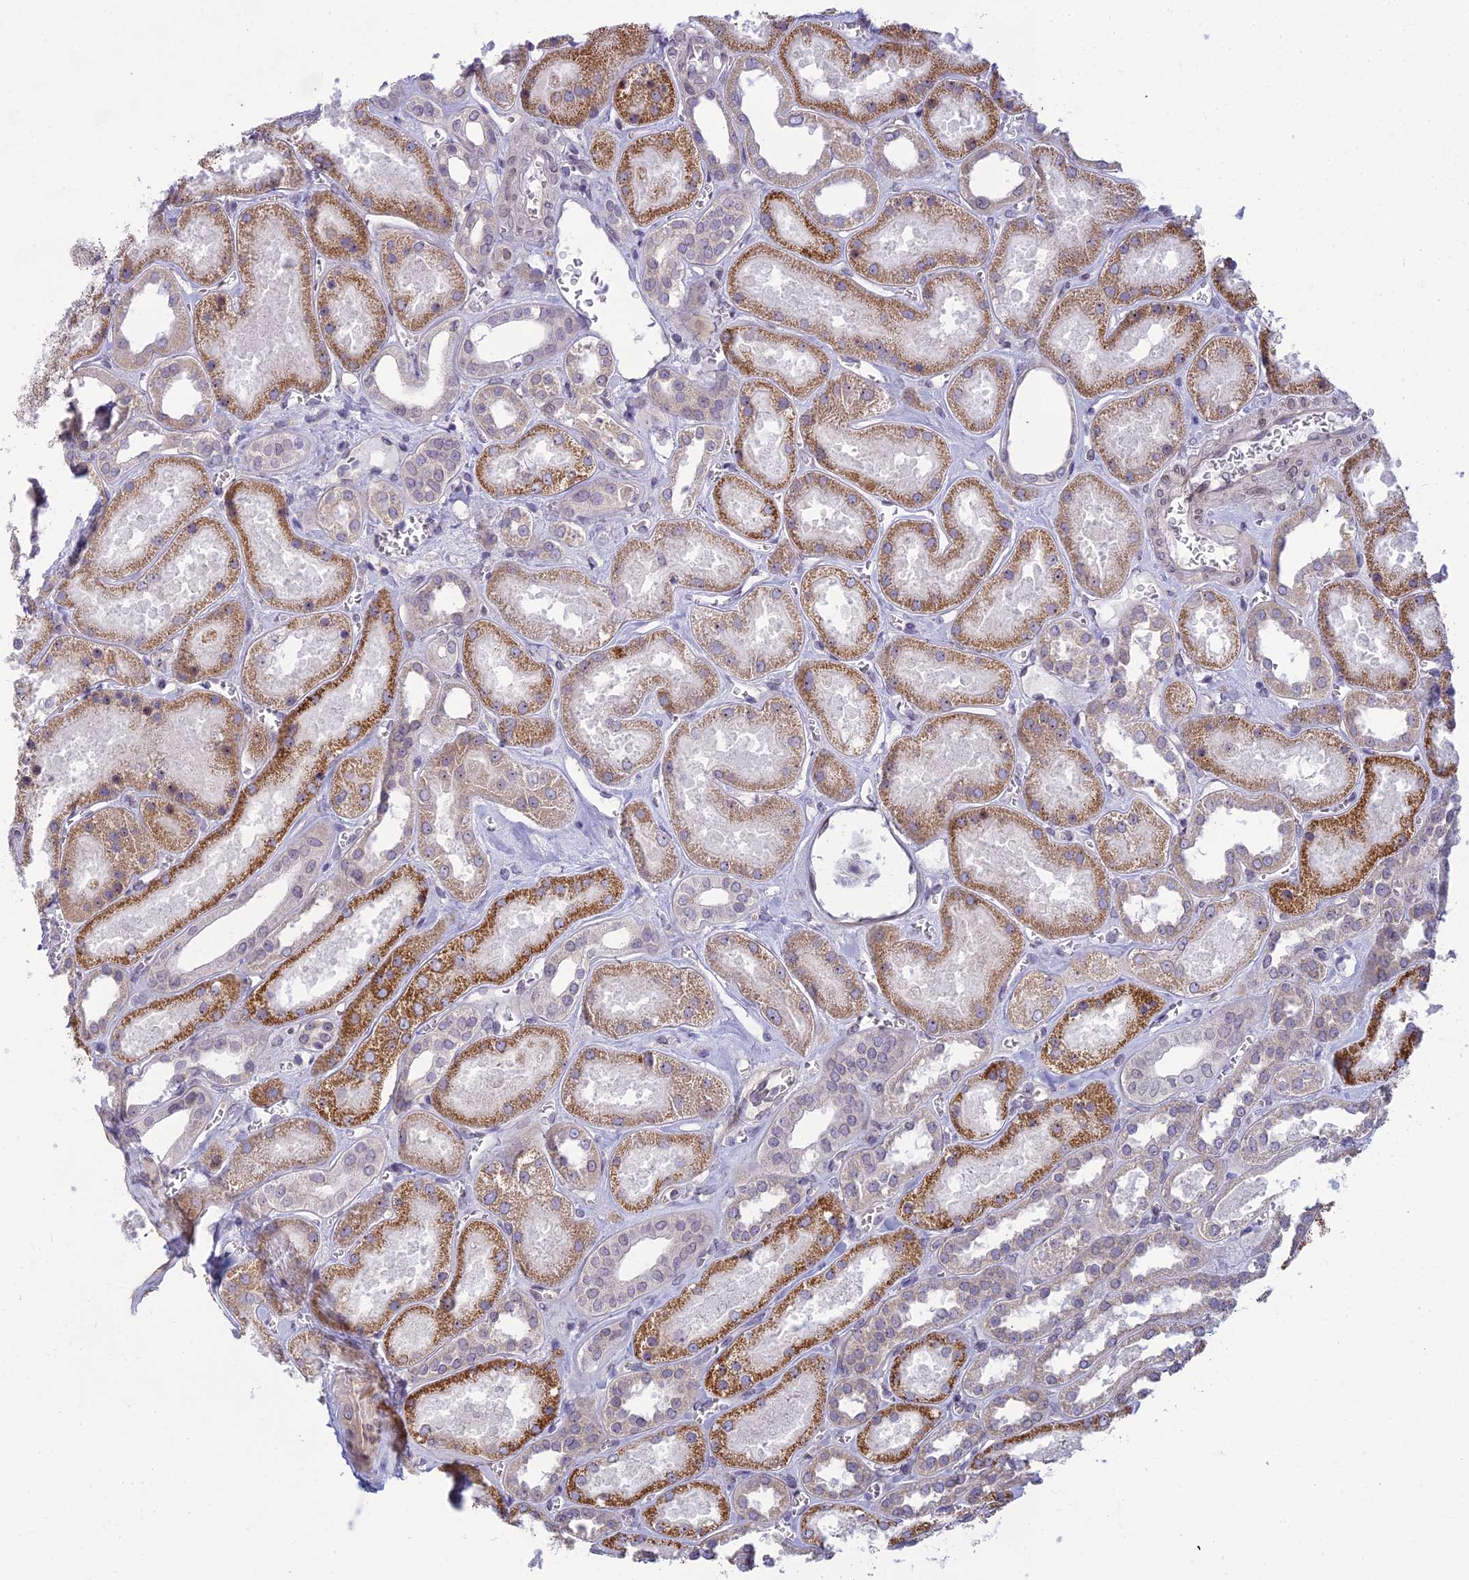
{"staining": {"intensity": "weak", "quantity": "25%-75%", "location": "nuclear"}, "tissue": "kidney", "cell_type": "Cells in glomeruli", "image_type": "normal", "snomed": [{"axis": "morphology", "description": "Normal tissue, NOS"}, {"axis": "morphology", "description": "Adenocarcinoma, NOS"}, {"axis": "topography", "description": "Kidney"}], "caption": "This histopathology image exhibits unremarkable kidney stained with immunohistochemistry (IHC) to label a protein in brown. The nuclear of cells in glomeruli show weak positivity for the protein. Nuclei are counter-stained blue.", "gene": "DTX2", "patient": {"sex": "female", "age": 68}}